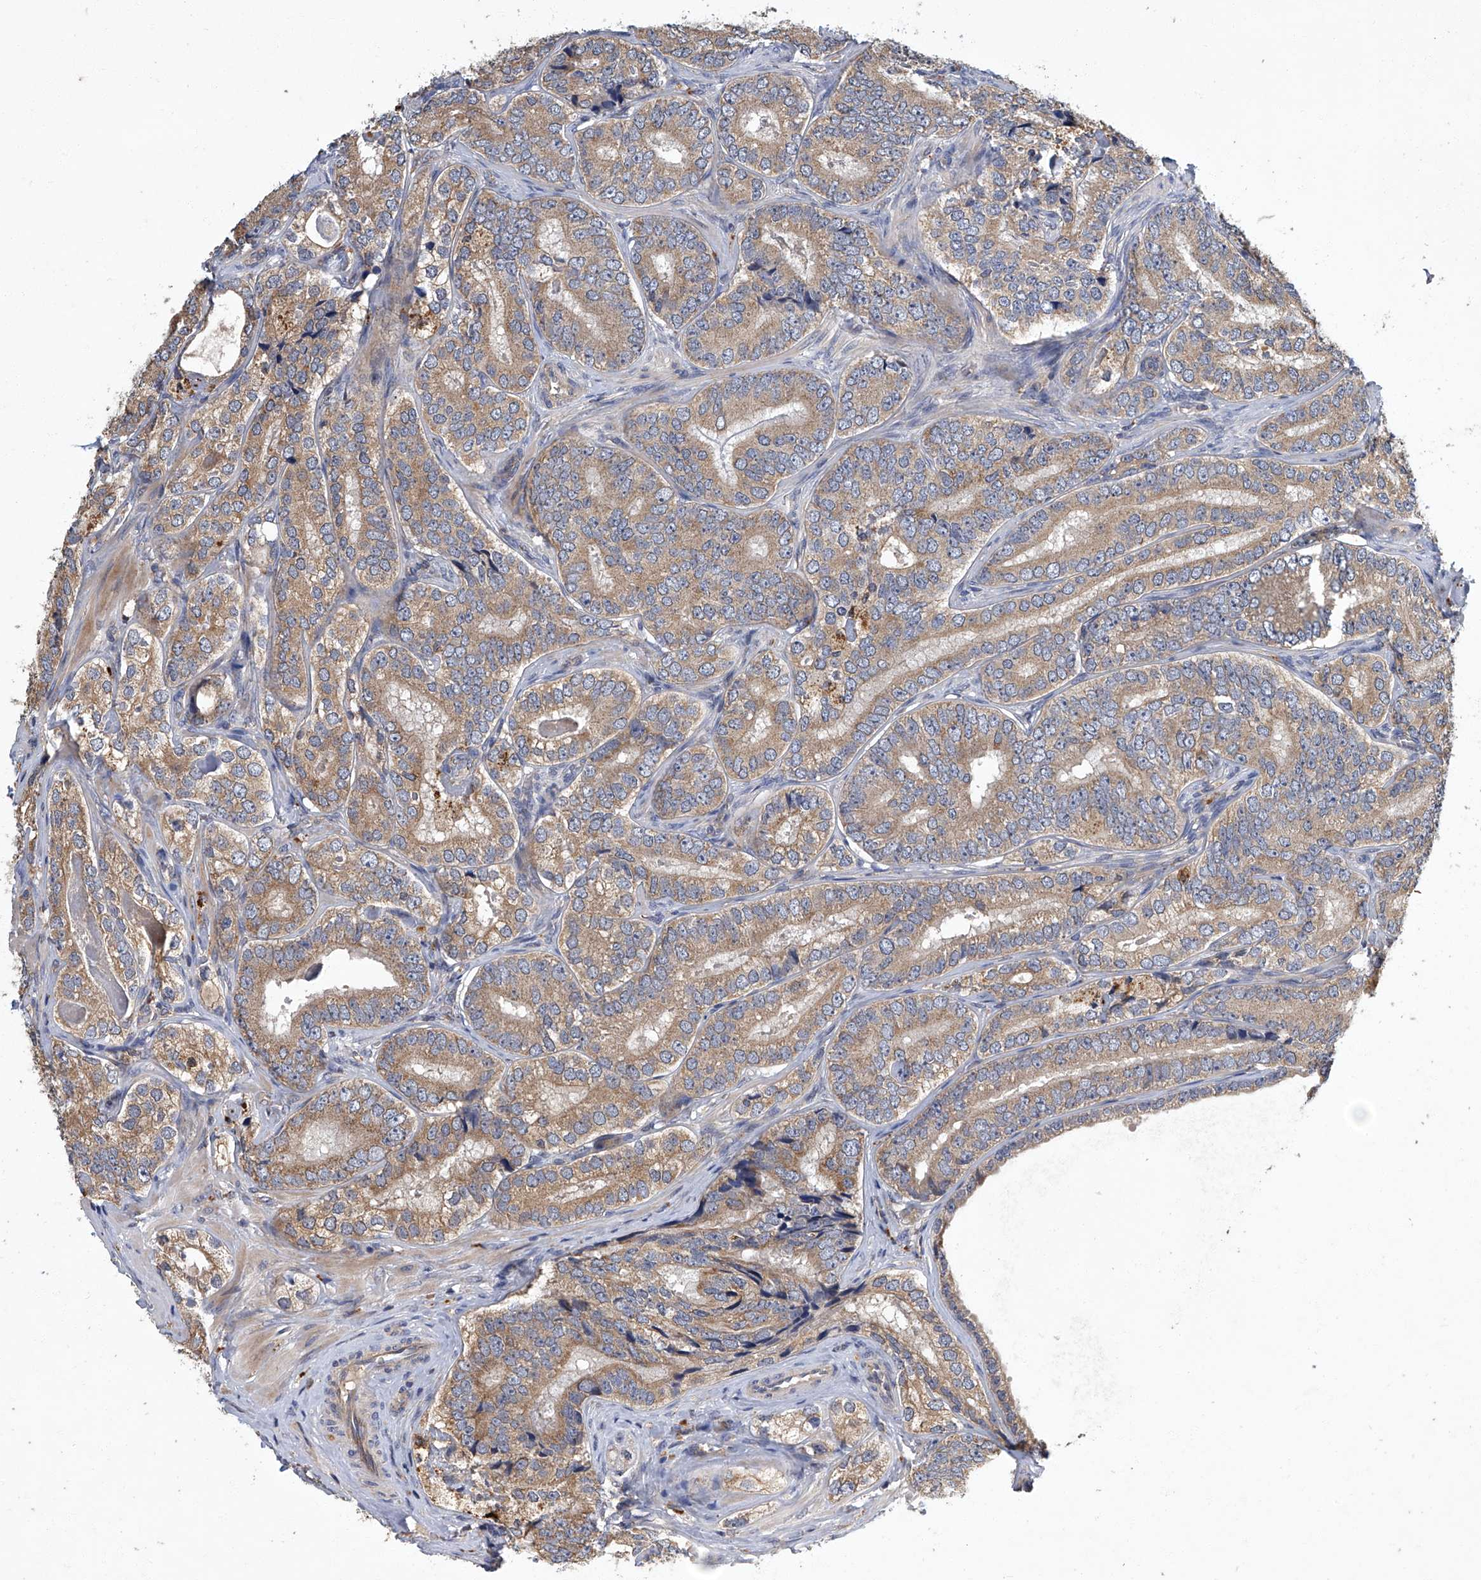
{"staining": {"intensity": "moderate", "quantity": ">75%", "location": "cytoplasmic/membranous"}, "tissue": "prostate cancer", "cell_type": "Tumor cells", "image_type": "cancer", "snomed": [{"axis": "morphology", "description": "Adenocarcinoma, High grade"}, {"axis": "topography", "description": "Prostate"}], "caption": "This micrograph shows immunohistochemistry (IHC) staining of prostate adenocarcinoma (high-grade), with medium moderate cytoplasmic/membranous staining in about >75% of tumor cells.", "gene": "TNFRSF13B", "patient": {"sex": "male", "age": 56}}